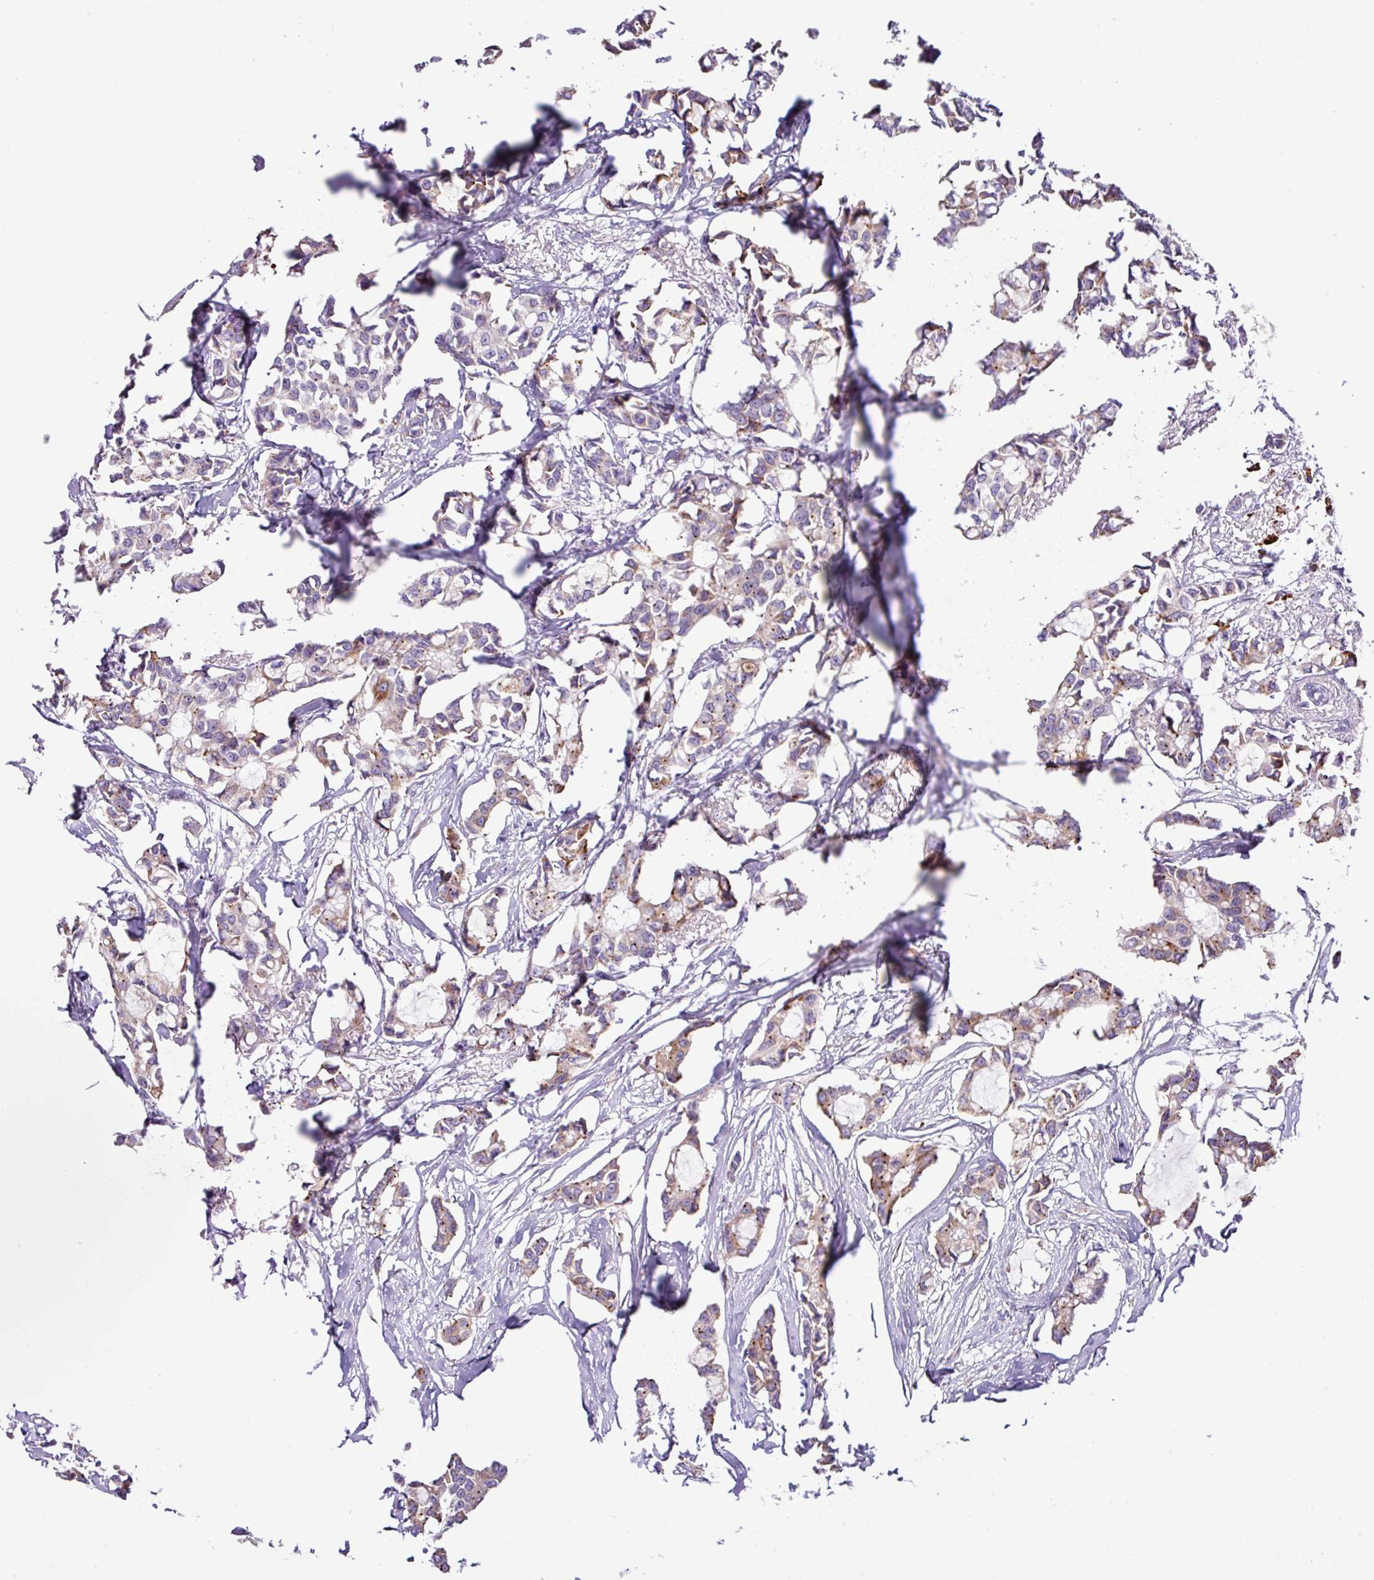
{"staining": {"intensity": "strong", "quantity": "<25%", "location": "cytoplasmic/membranous"}, "tissue": "breast cancer", "cell_type": "Tumor cells", "image_type": "cancer", "snomed": [{"axis": "morphology", "description": "Duct carcinoma"}, {"axis": "topography", "description": "Breast"}], "caption": "Breast cancer (invasive ductal carcinoma) tissue shows strong cytoplasmic/membranous staining in approximately <25% of tumor cells, visualized by immunohistochemistry.", "gene": "RGS21", "patient": {"sex": "female", "age": 73}}